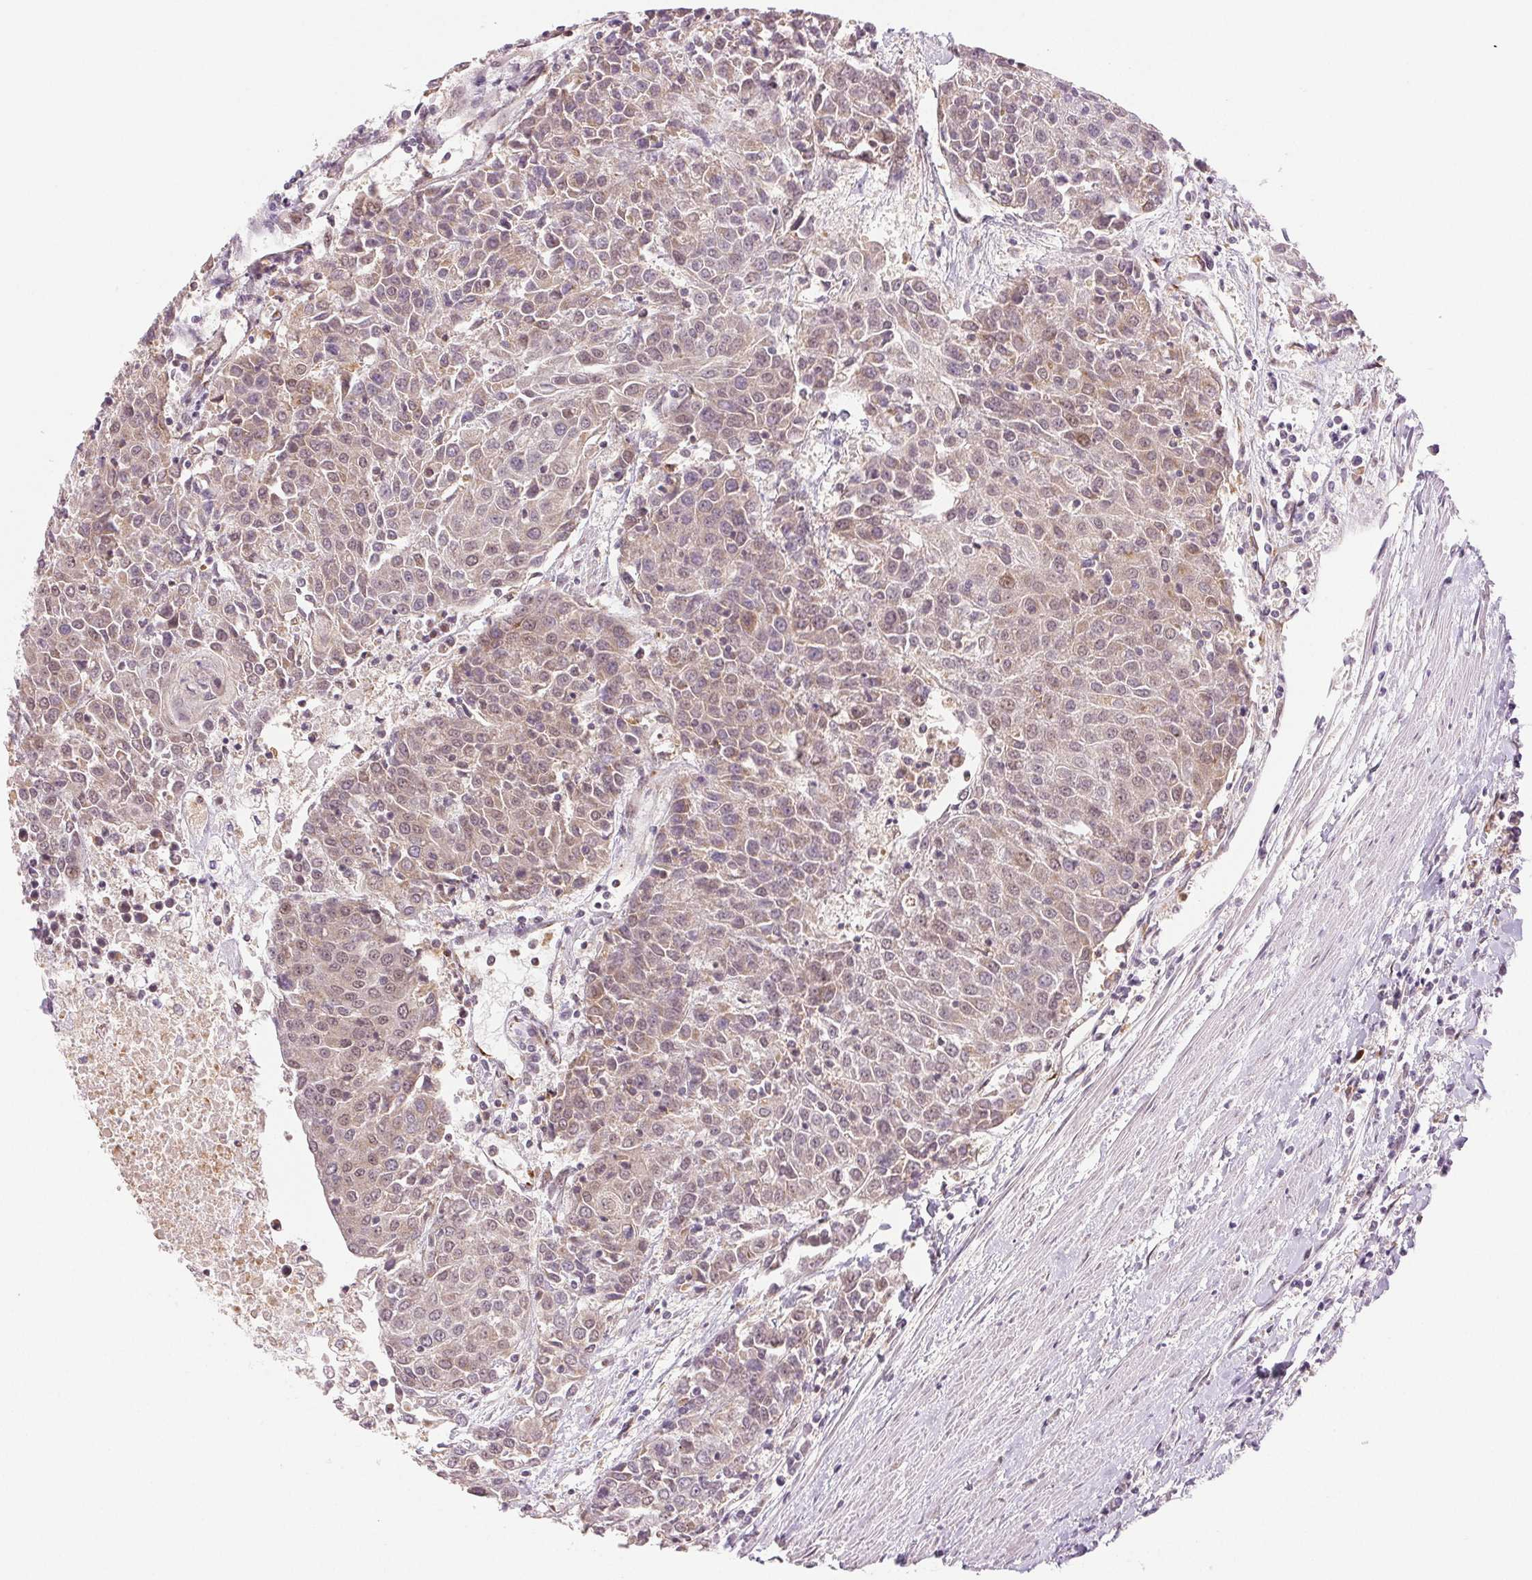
{"staining": {"intensity": "weak", "quantity": "25%-75%", "location": "nuclear"}, "tissue": "urothelial cancer", "cell_type": "Tumor cells", "image_type": "cancer", "snomed": [{"axis": "morphology", "description": "Urothelial carcinoma, High grade"}, {"axis": "topography", "description": "Urinary bladder"}], "caption": "Protein expression analysis of human high-grade urothelial carcinoma reveals weak nuclear positivity in approximately 25%-75% of tumor cells.", "gene": "GRHL3", "patient": {"sex": "female", "age": 85}}